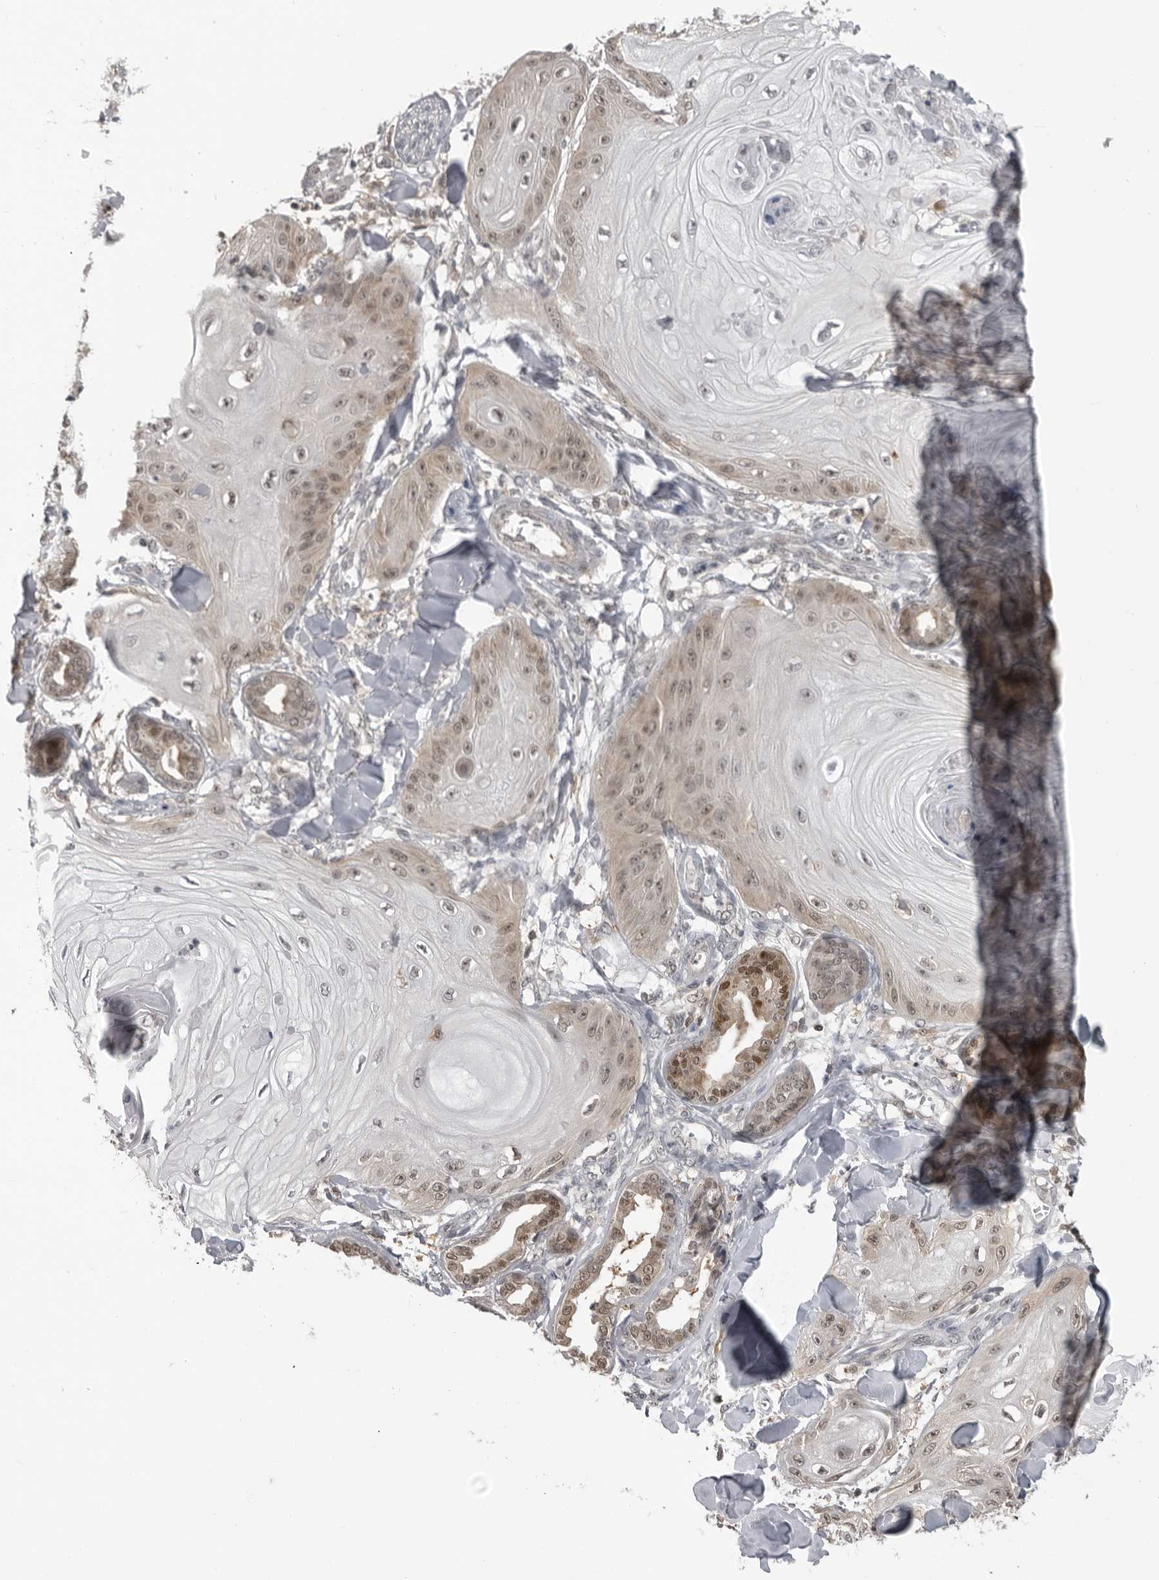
{"staining": {"intensity": "weak", "quantity": "25%-75%", "location": "cytoplasmic/membranous,nuclear"}, "tissue": "skin cancer", "cell_type": "Tumor cells", "image_type": "cancer", "snomed": [{"axis": "morphology", "description": "Squamous cell carcinoma, NOS"}, {"axis": "topography", "description": "Skin"}], "caption": "Weak cytoplasmic/membranous and nuclear positivity for a protein is seen in about 25%-75% of tumor cells of skin cancer using immunohistochemistry.", "gene": "PDCL3", "patient": {"sex": "male", "age": 74}}